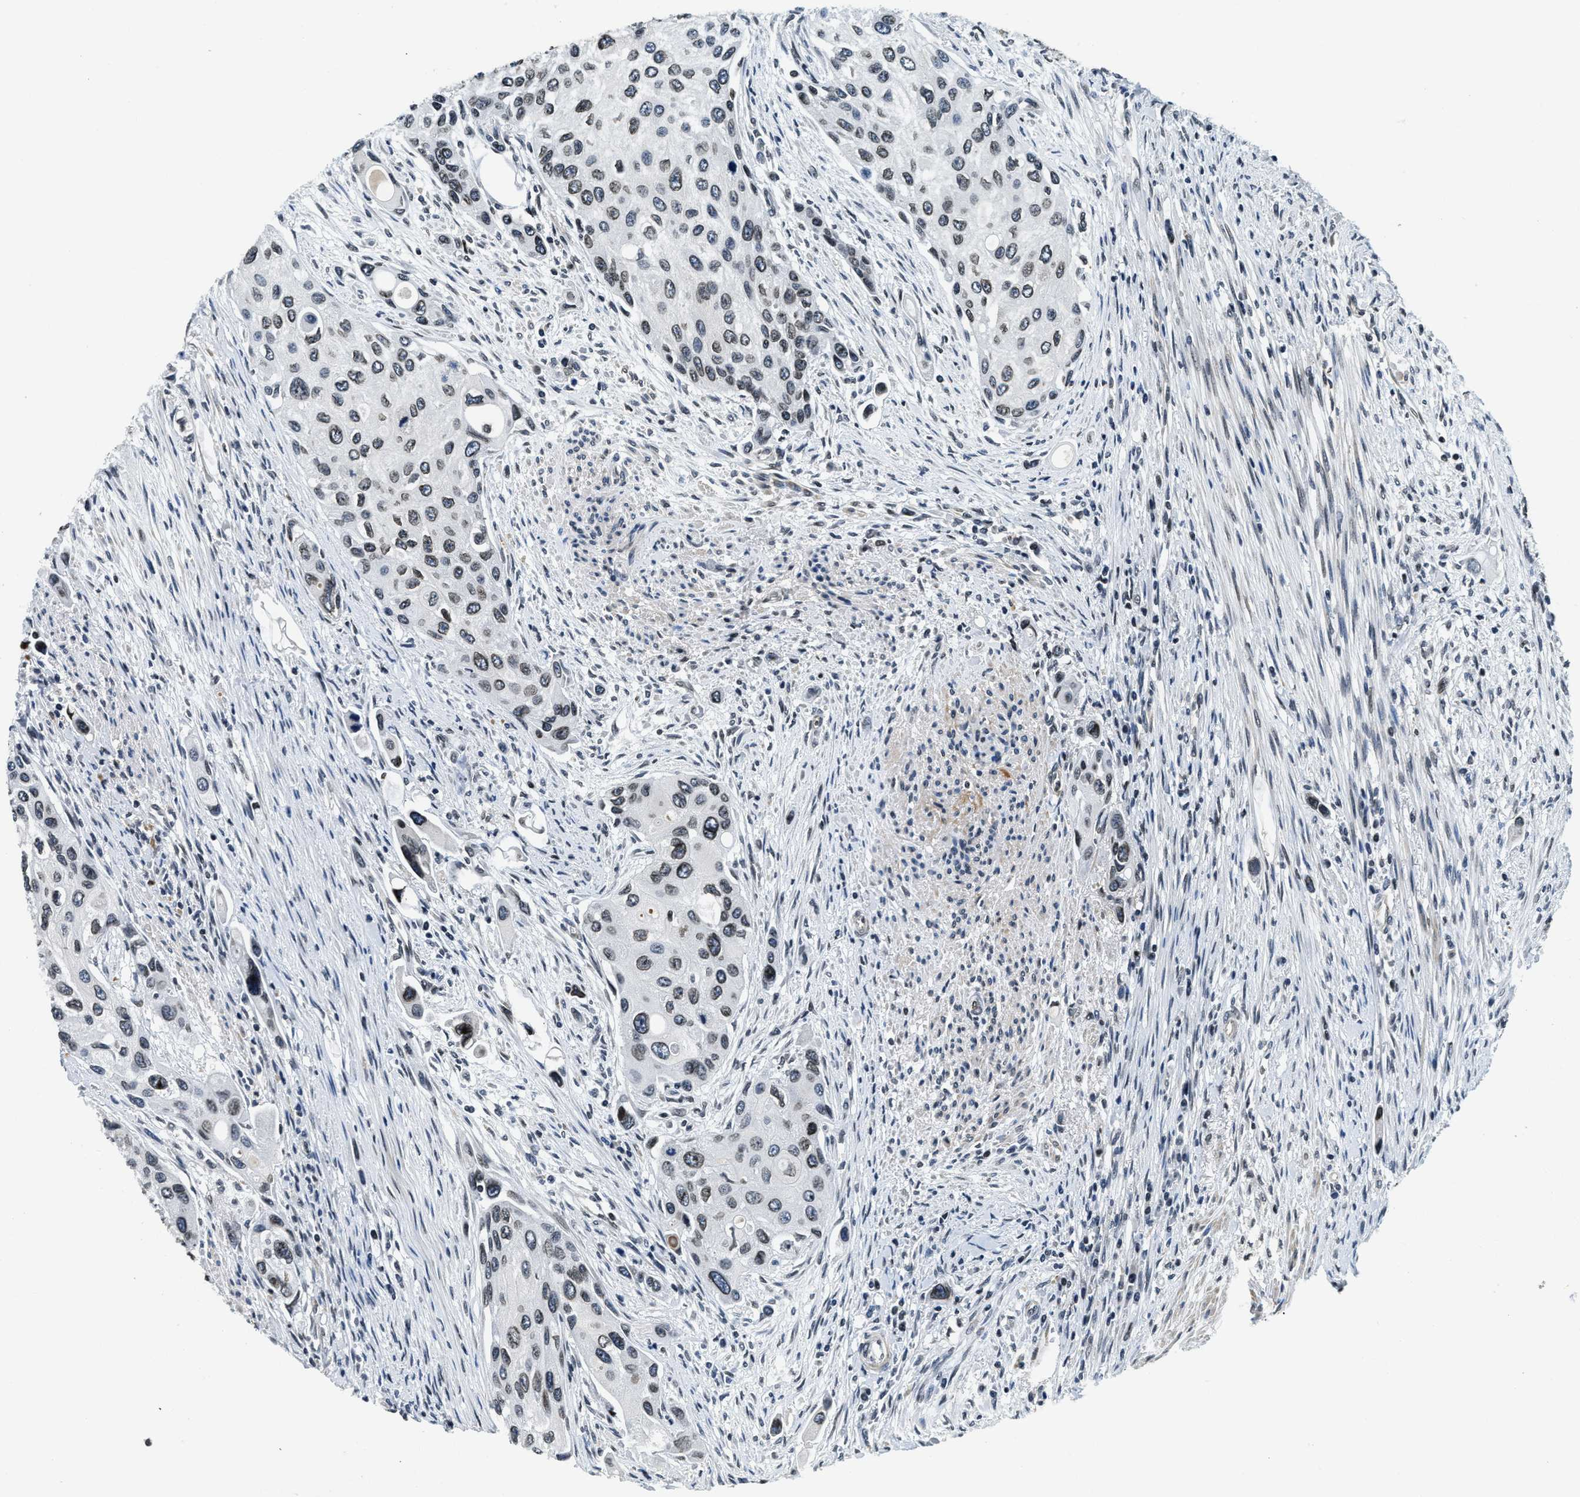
{"staining": {"intensity": "weak", "quantity": ">75%", "location": "nuclear"}, "tissue": "urothelial cancer", "cell_type": "Tumor cells", "image_type": "cancer", "snomed": [{"axis": "morphology", "description": "Urothelial carcinoma, High grade"}, {"axis": "topography", "description": "Urinary bladder"}], "caption": "A low amount of weak nuclear expression is identified in about >75% of tumor cells in urothelial cancer tissue. (DAB IHC, brown staining for protein, blue staining for nuclei).", "gene": "ZC3HC1", "patient": {"sex": "female", "age": 56}}